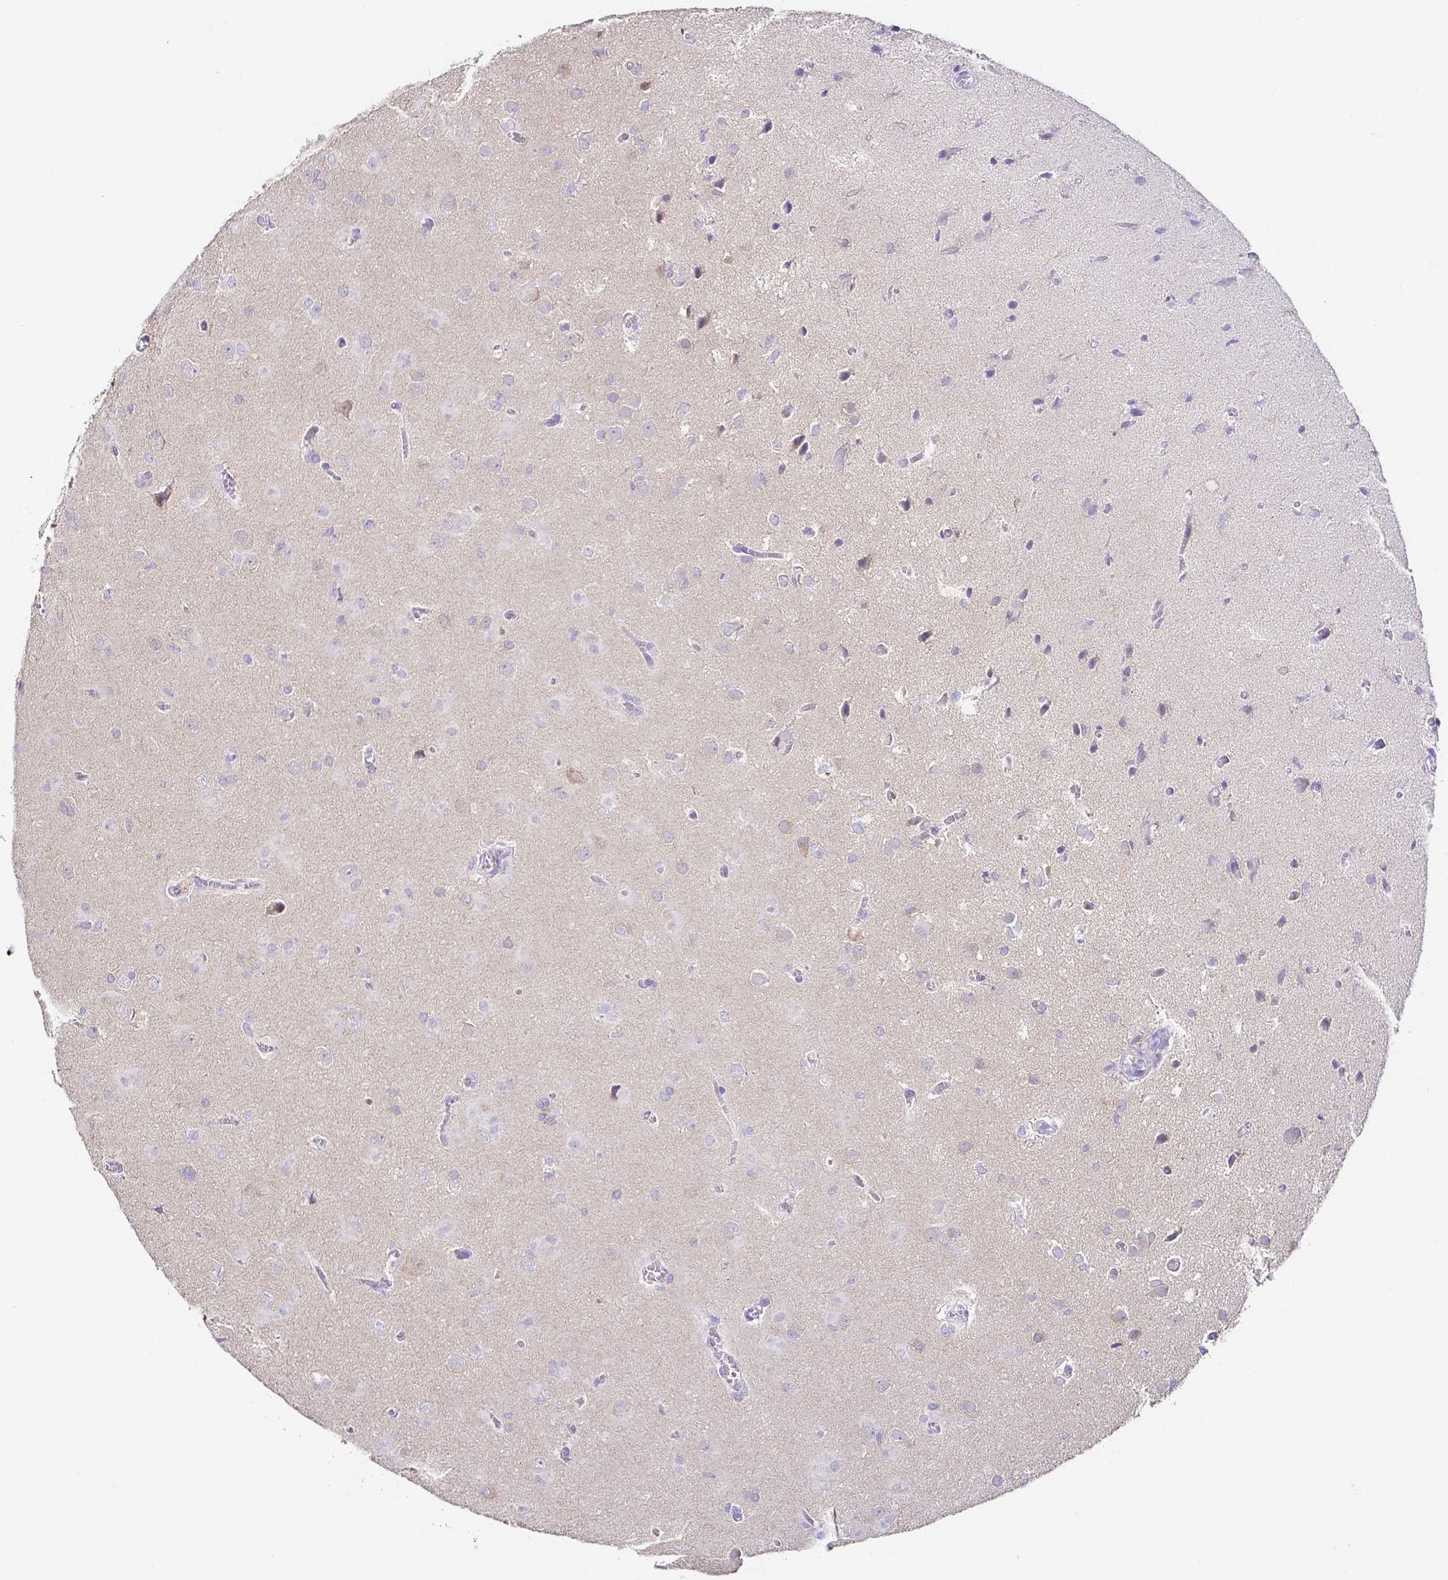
{"staining": {"intensity": "negative", "quantity": "none", "location": "none"}, "tissue": "glioma", "cell_type": "Tumor cells", "image_type": "cancer", "snomed": [{"axis": "morphology", "description": "Glioma, malignant, Low grade"}, {"axis": "topography", "description": "Brain"}], "caption": "Malignant low-grade glioma was stained to show a protein in brown. There is no significant staining in tumor cells.", "gene": "PKP3", "patient": {"sex": "male", "age": 58}}